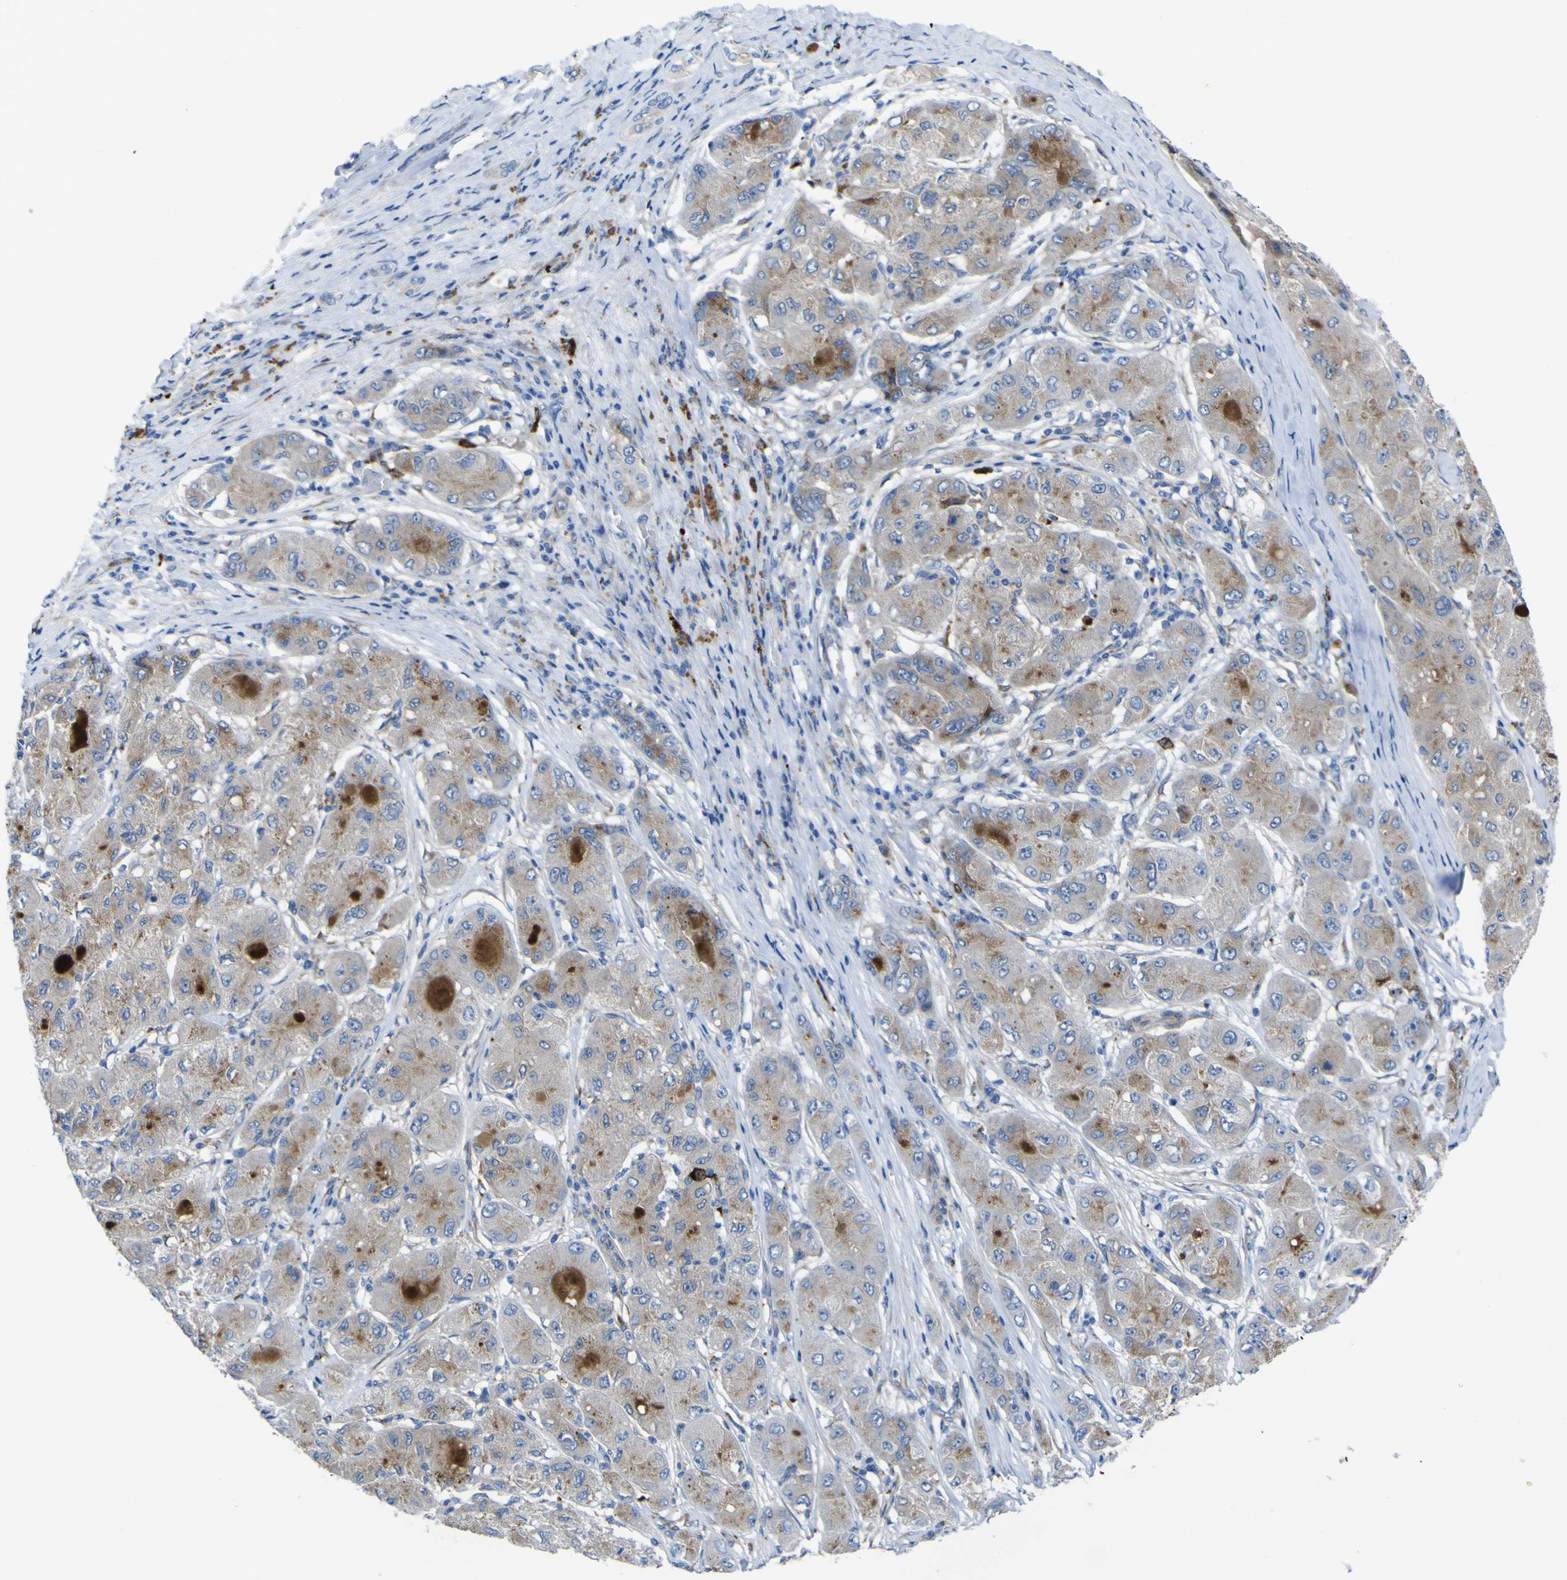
{"staining": {"intensity": "weak", "quantity": ">75%", "location": "cytoplasmic/membranous"}, "tissue": "liver cancer", "cell_type": "Tumor cells", "image_type": "cancer", "snomed": [{"axis": "morphology", "description": "Carcinoma, Hepatocellular, NOS"}, {"axis": "topography", "description": "Liver"}], "caption": "DAB immunohistochemical staining of human hepatocellular carcinoma (liver) exhibits weak cytoplasmic/membranous protein staining in approximately >75% of tumor cells.", "gene": "CST3", "patient": {"sex": "male", "age": 80}}